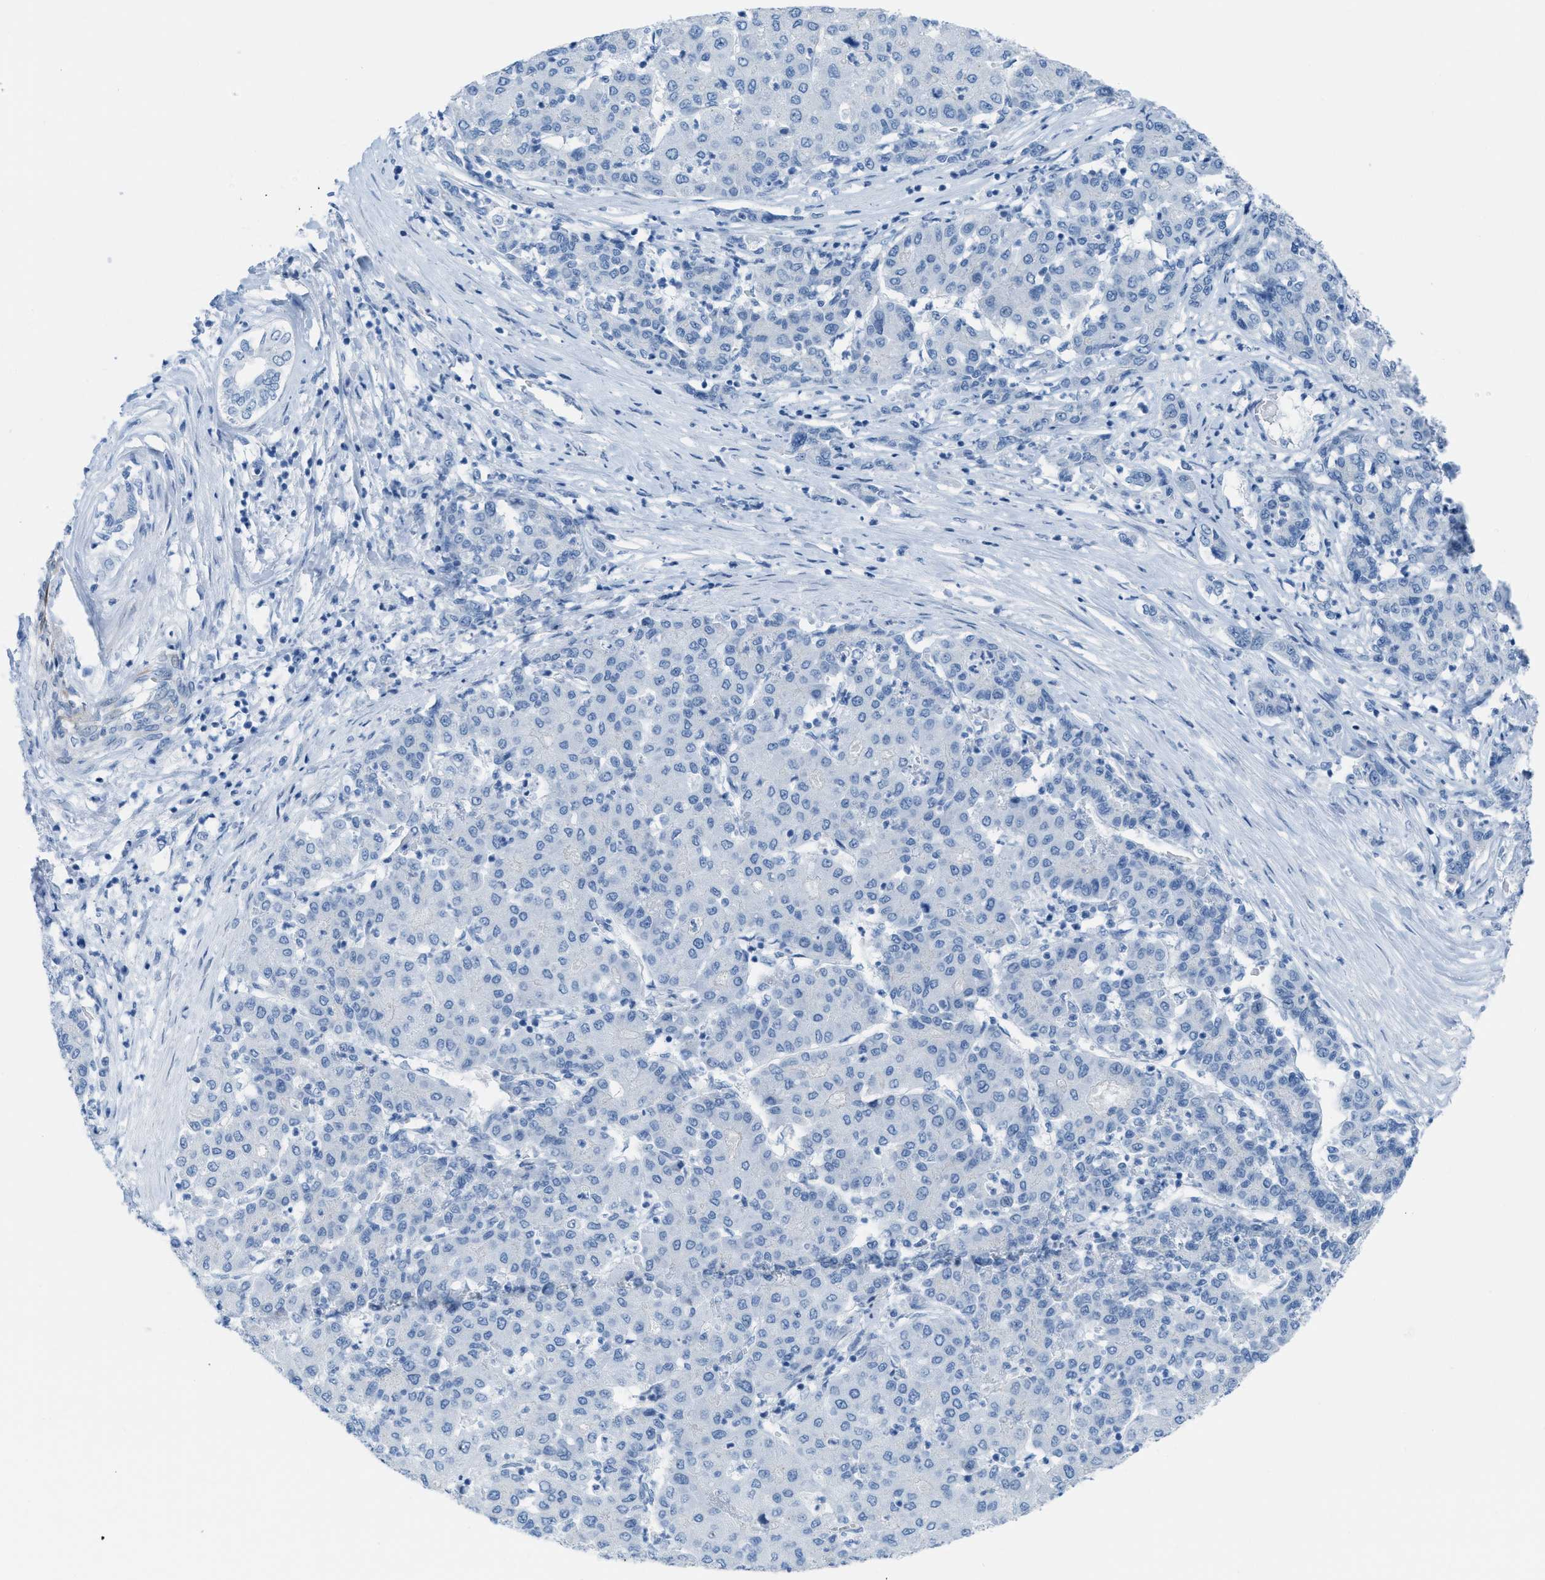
{"staining": {"intensity": "negative", "quantity": "none", "location": "none"}, "tissue": "liver cancer", "cell_type": "Tumor cells", "image_type": "cancer", "snomed": [{"axis": "morphology", "description": "Carcinoma, Hepatocellular, NOS"}, {"axis": "topography", "description": "Liver"}], "caption": "Tumor cells show no significant protein expression in liver cancer (hepatocellular carcinoma).", "gene": "SLC12A1", "patient": {"sex": "male", "age": 65}}